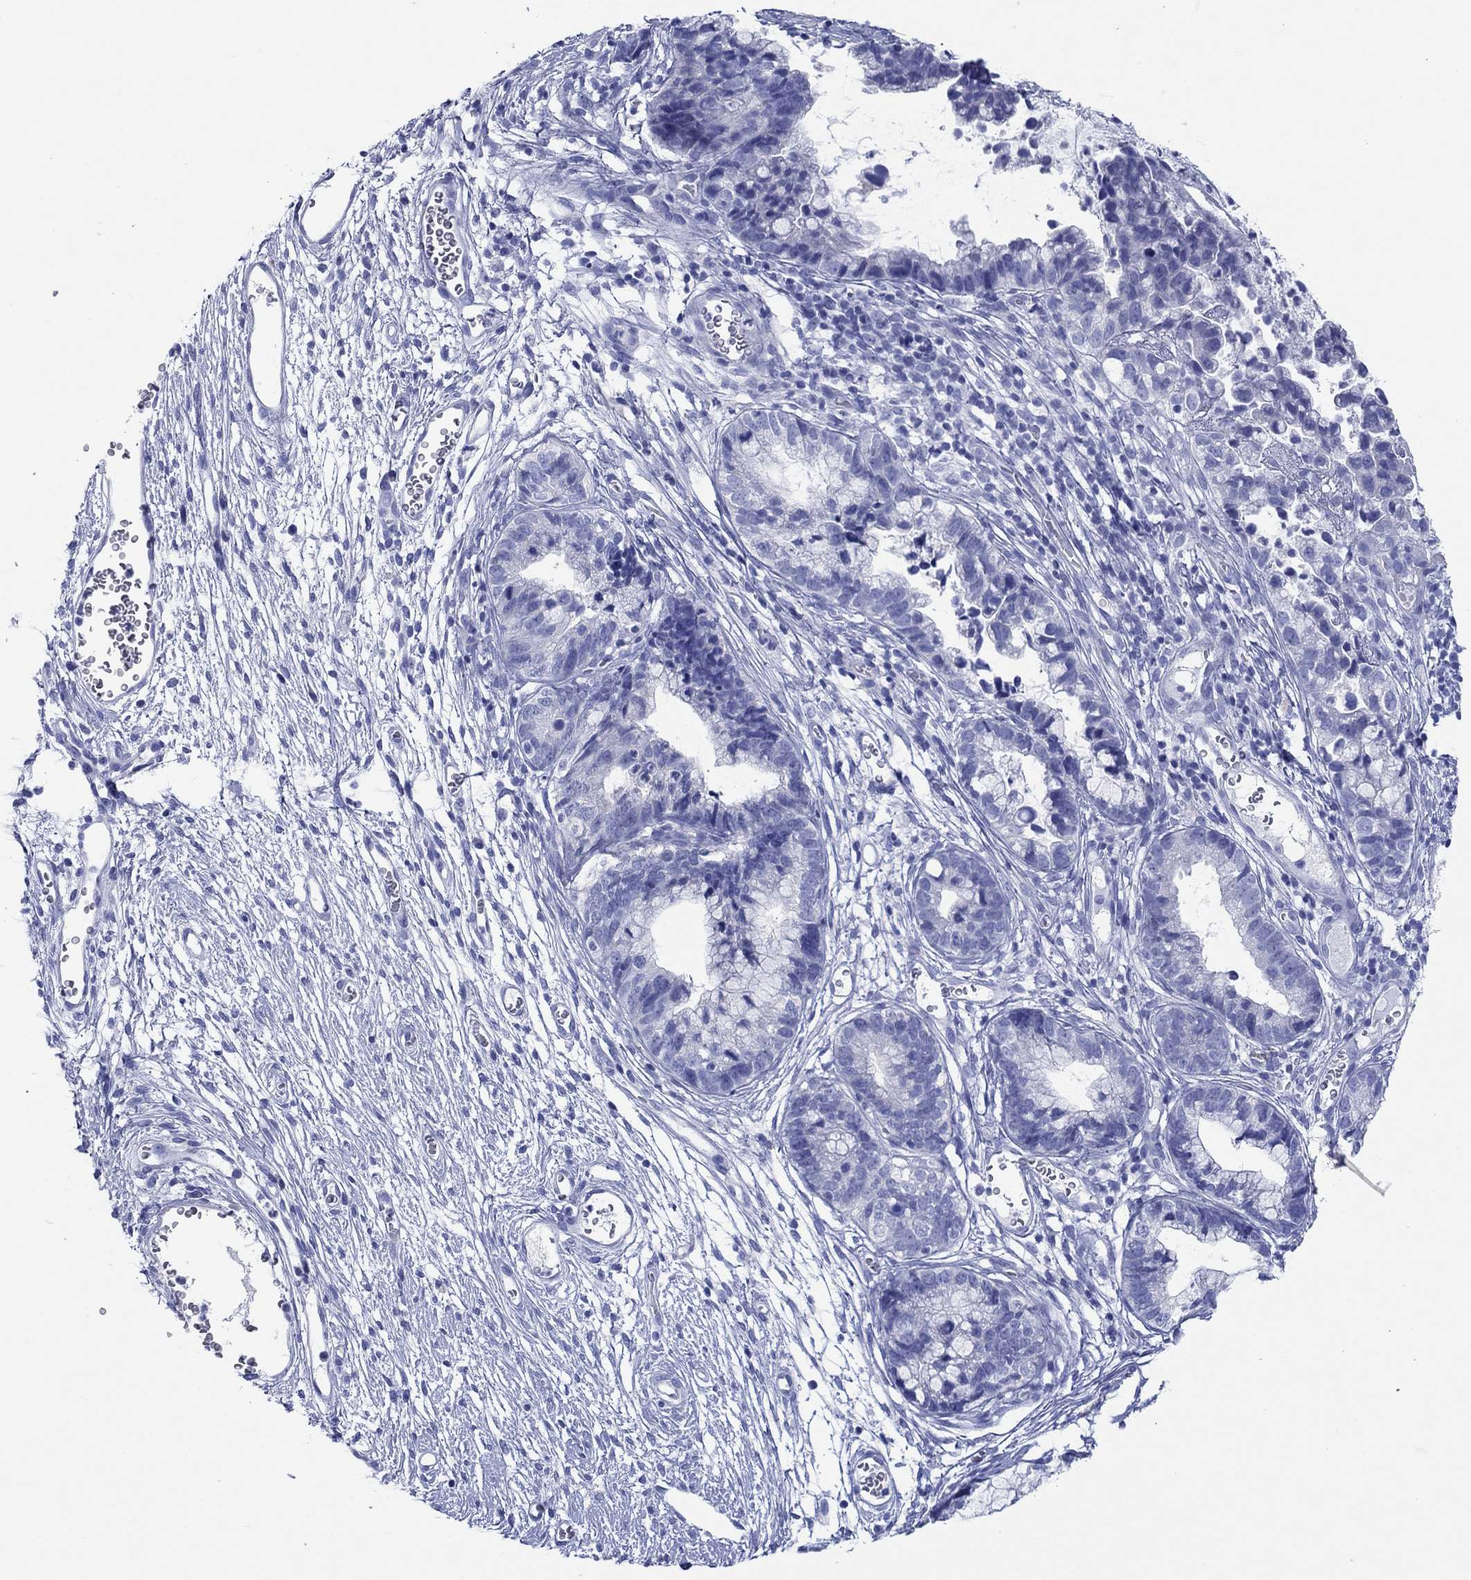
{"staining": {"intensity": "negative", "quantity": "none", "location": "none"}, "tissue": "cervical cancer", "cell_type": "Tumor cells", "image_type": "cancer", "snomed": [{"axis": "morphology", "description": "Adenocarcinoma, NOS"}, {"axis": "topography", "description": "Cervix"}], "caption": "Immunohistochemical staining of human cervical adenocarcinoma demonstrates no significant staining in tumor cells.", "gene": "HCRT", "patient": {"sex": "female", "age": 44}}